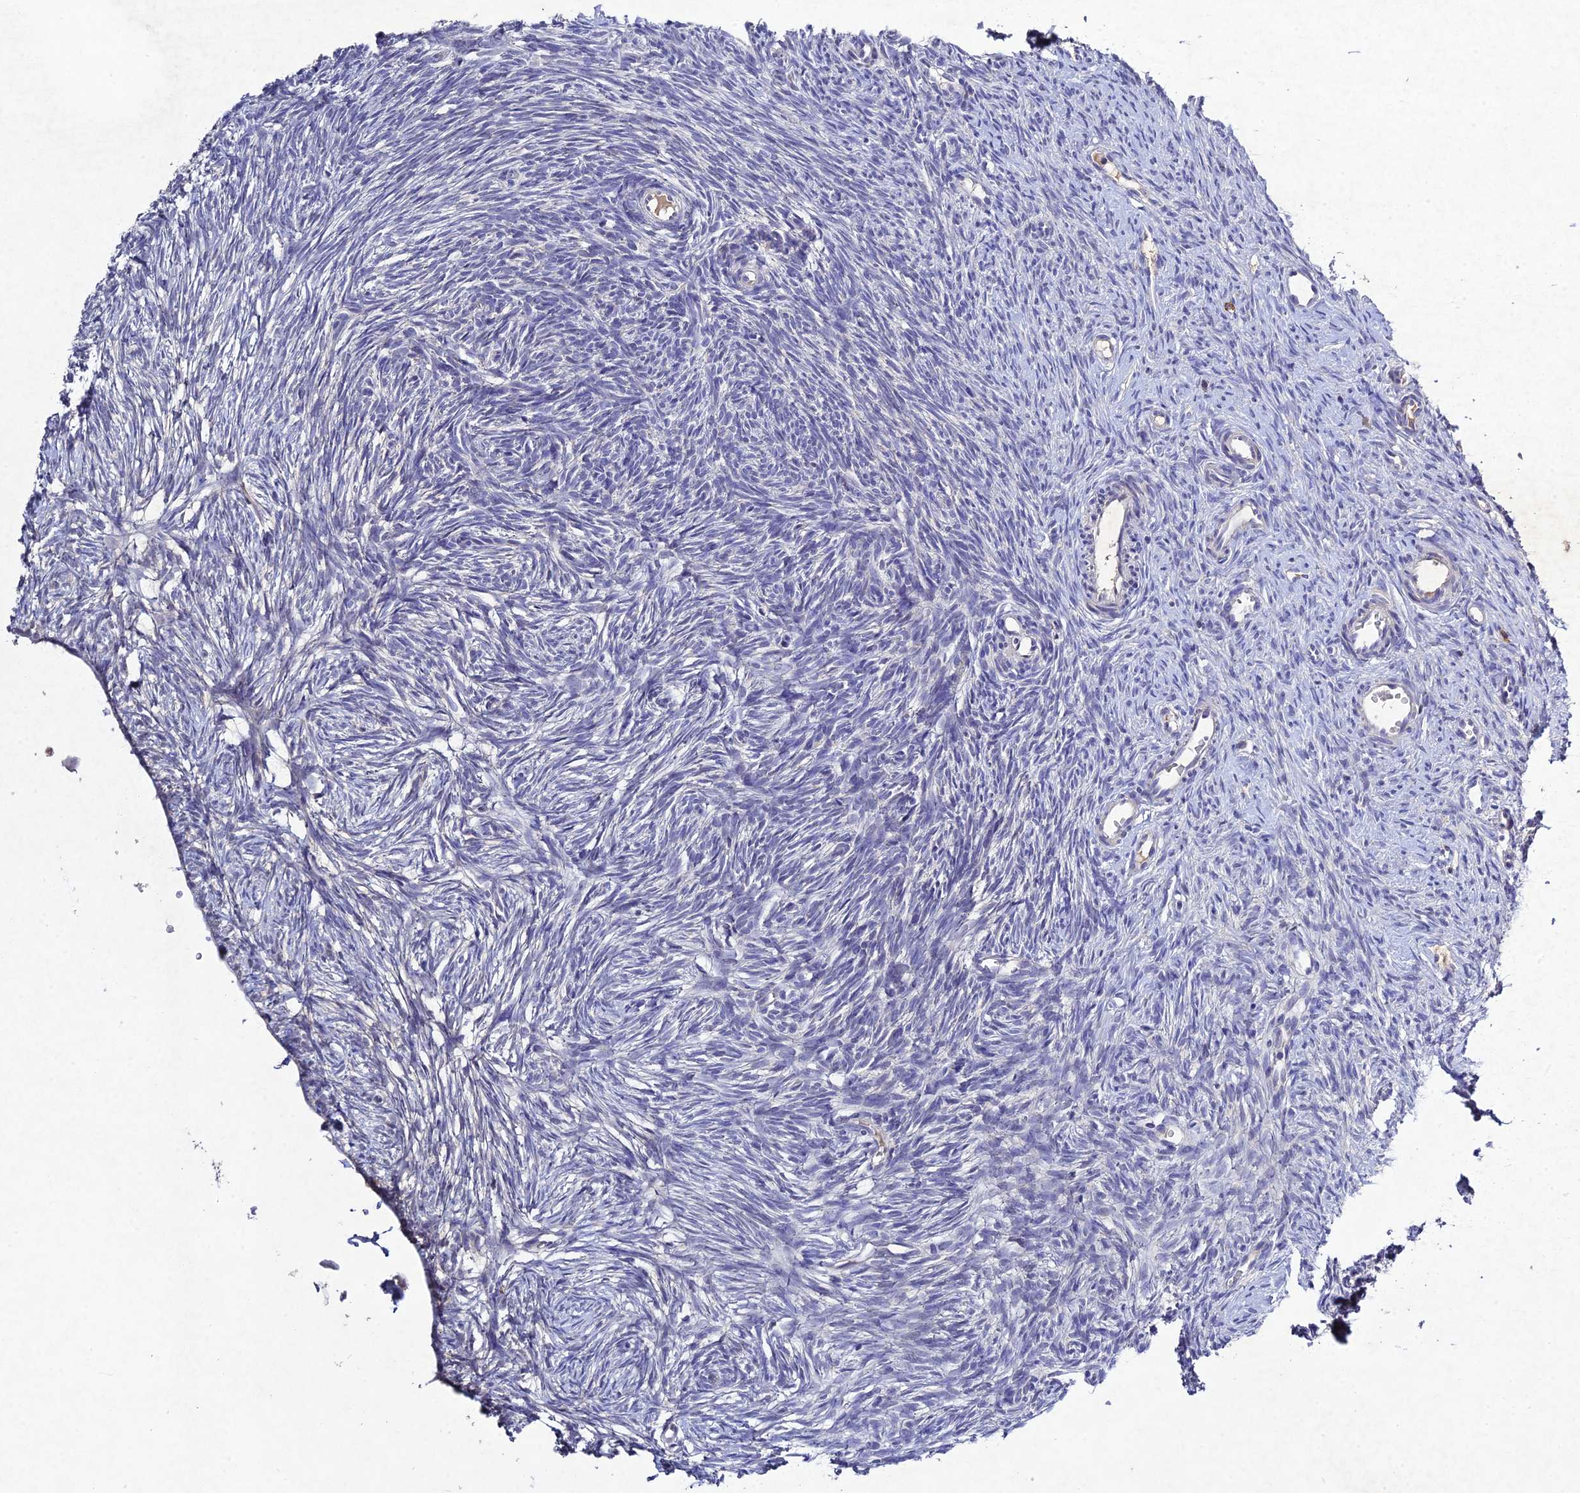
{"staining": {"intensity": "weak", "quantity": ">75%", "location": "cytoplasmic/membranous"}, "tissue": "ovary", "cell_type": "Follicle cells", "image_type": "normal", "snomed": [{"axis": "morphology", "description": "Normal tissue, NOS"}, {"axis": "topography", "description": "Ovary"}], "caption": "Brown immunohistochemical staining in normal human ovary demonstrates weak cytoplasmic/membranous expression in about >75% of follicle cells. (DAB IHC with brightfield microscopy, high magnification).", "gene": "CHST5", "patient": {"sex": "female", "age": 51}}